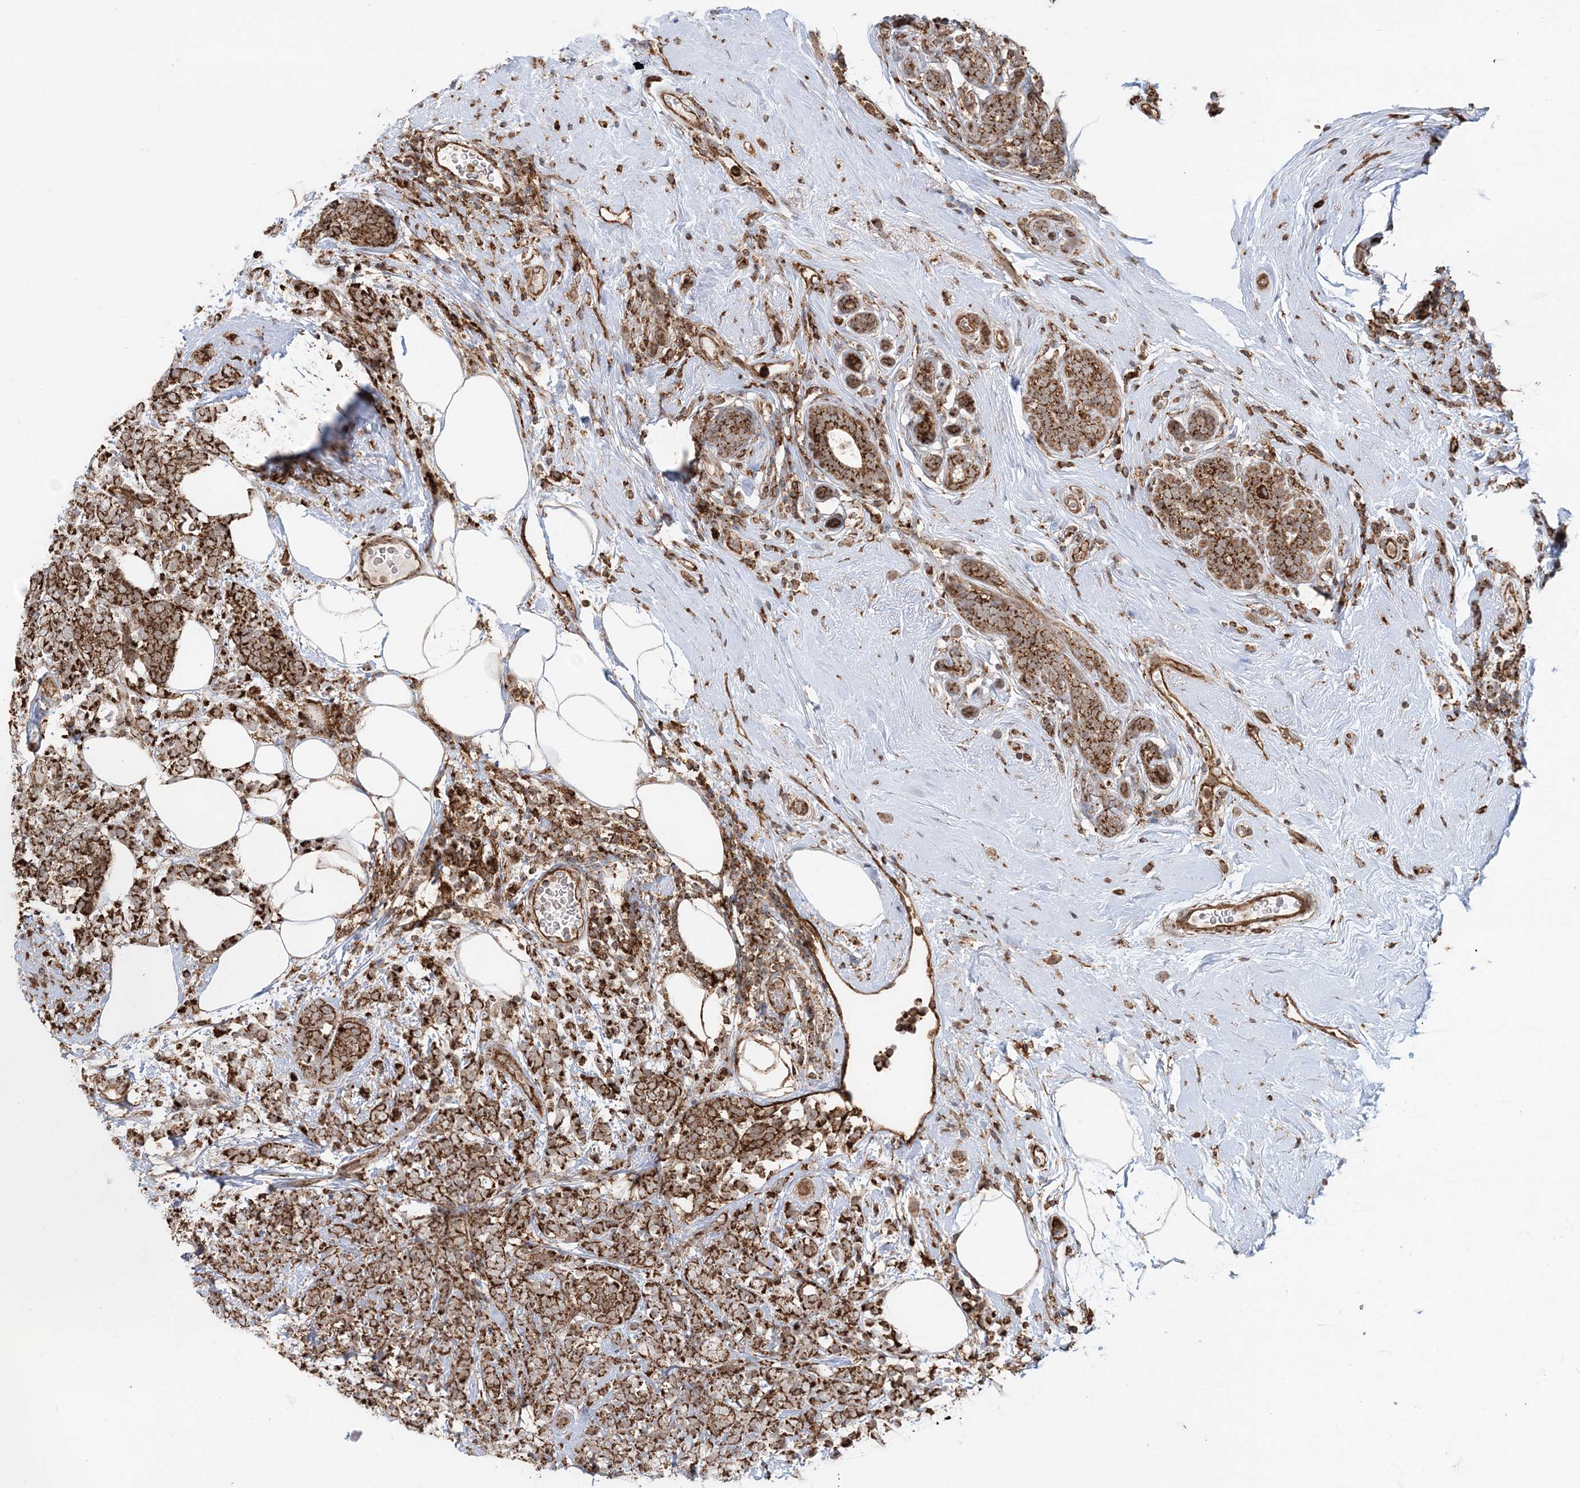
{"staining": {"intensity": "strong", "quantity": ">75%", "location": "cytoplasmic/membranous"}, "tissue": "breast cancer", "cell_type": "Tumor cells", "image_type": "cancer", "snomed": [{"axis": "morphology", "description": "Lobular carcinoma"}, {"axis": "topography", "description": "Breast"}], "caption": "About >75% of tumor cells in breast cancer (lobular carcinoma) demonstrate strong cytoplasmic/membranous protein positivity as visualized by brown immunohistochemical staining.", "gene": "LRPPRC", "patient": {"sex": "female", "age": 58}}